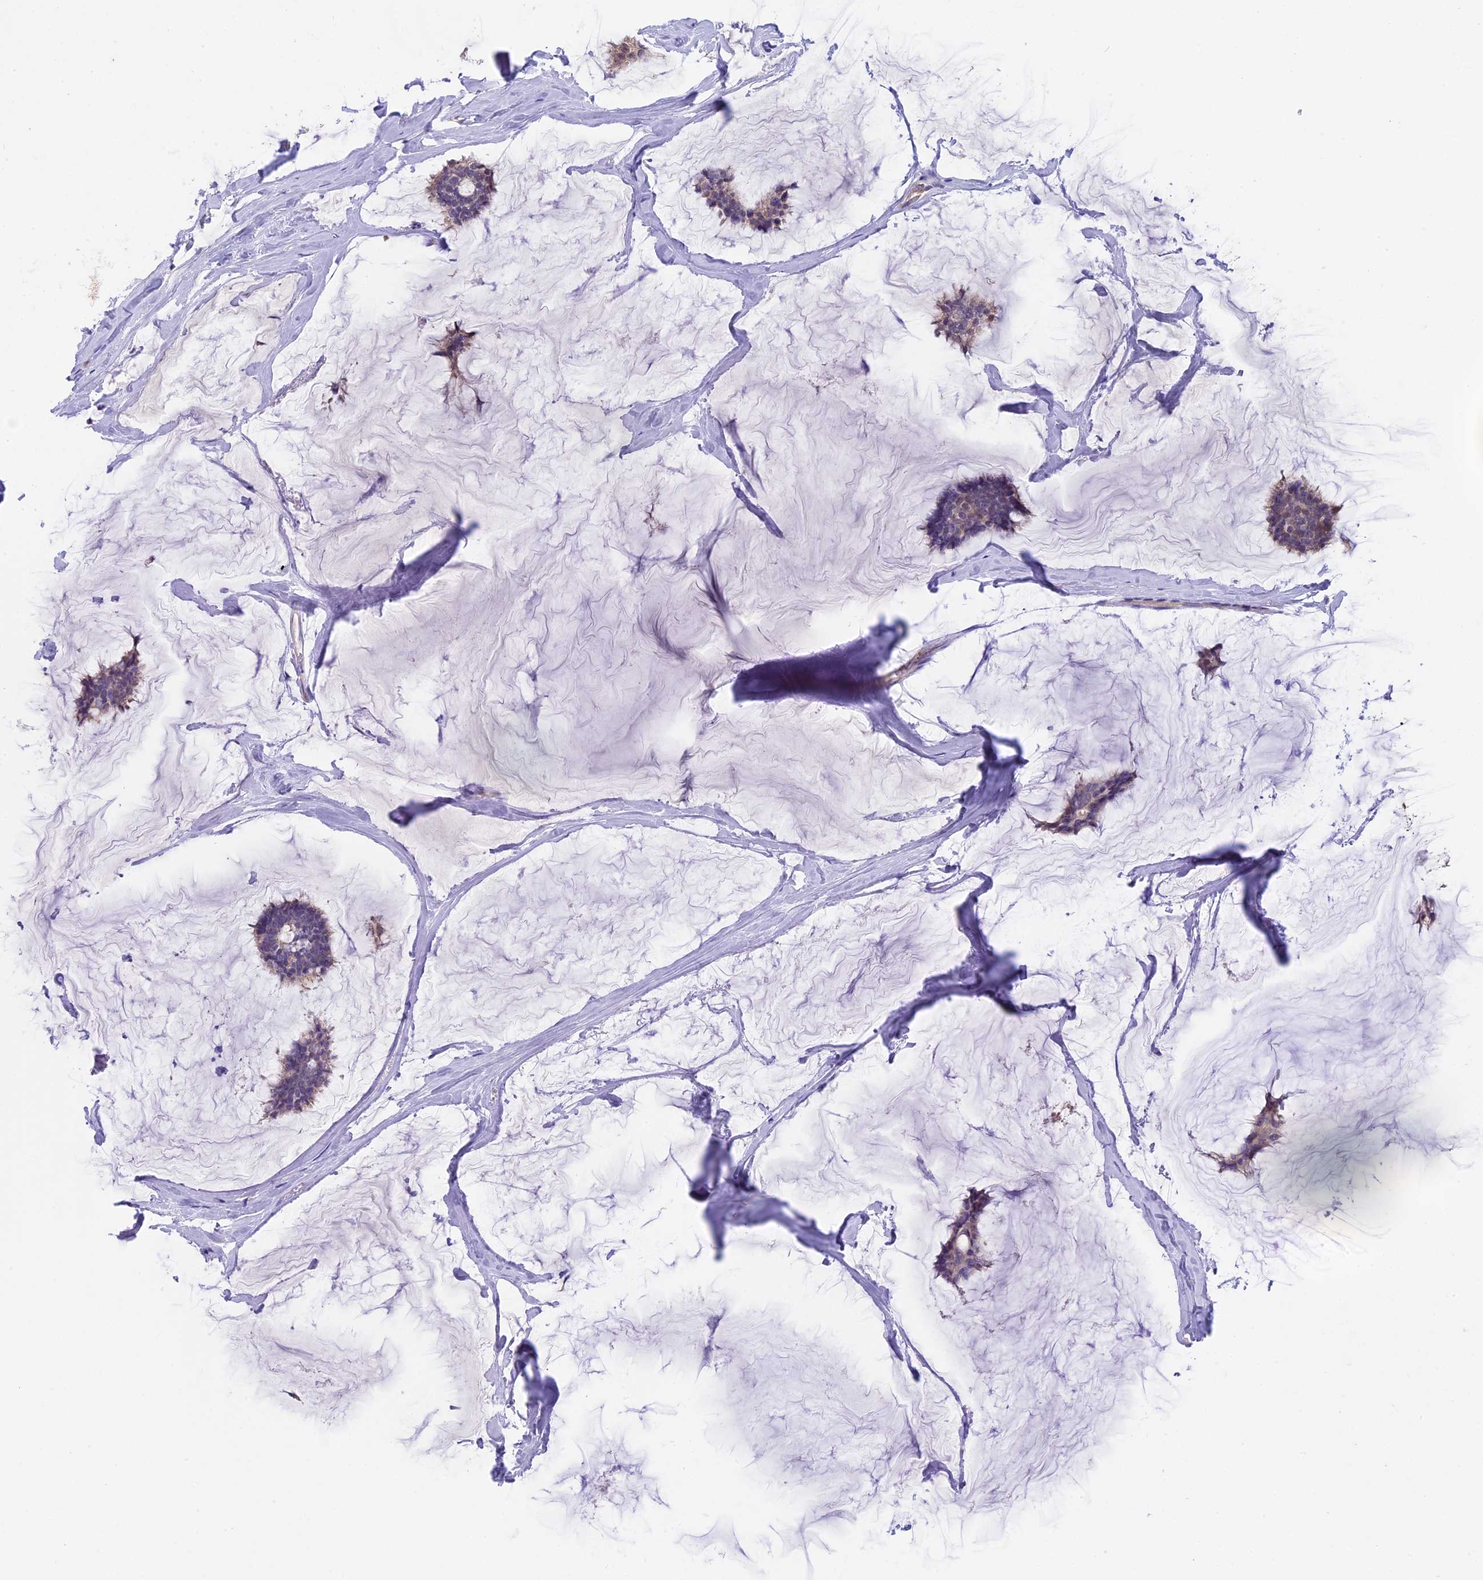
{"staining": {"intensity": "weak", "quantity": "<25%", "location": "cytoplasmic/membranous"}, "tissue": "breast cancer", "cell_type": "Tumor cells", "image_type": "cancer", "snomed": [{"axis": "morphology", "description": "Duct carcinoma"}, {"axis": "topography", "description": "Breast"}], "caption": "Micrograph shows no protein staining in tumor cells of invasive ductal carcinoma (breast) tissue.", "gene": "WFDC2", "patient": {"sex": "female", "age": 93}}